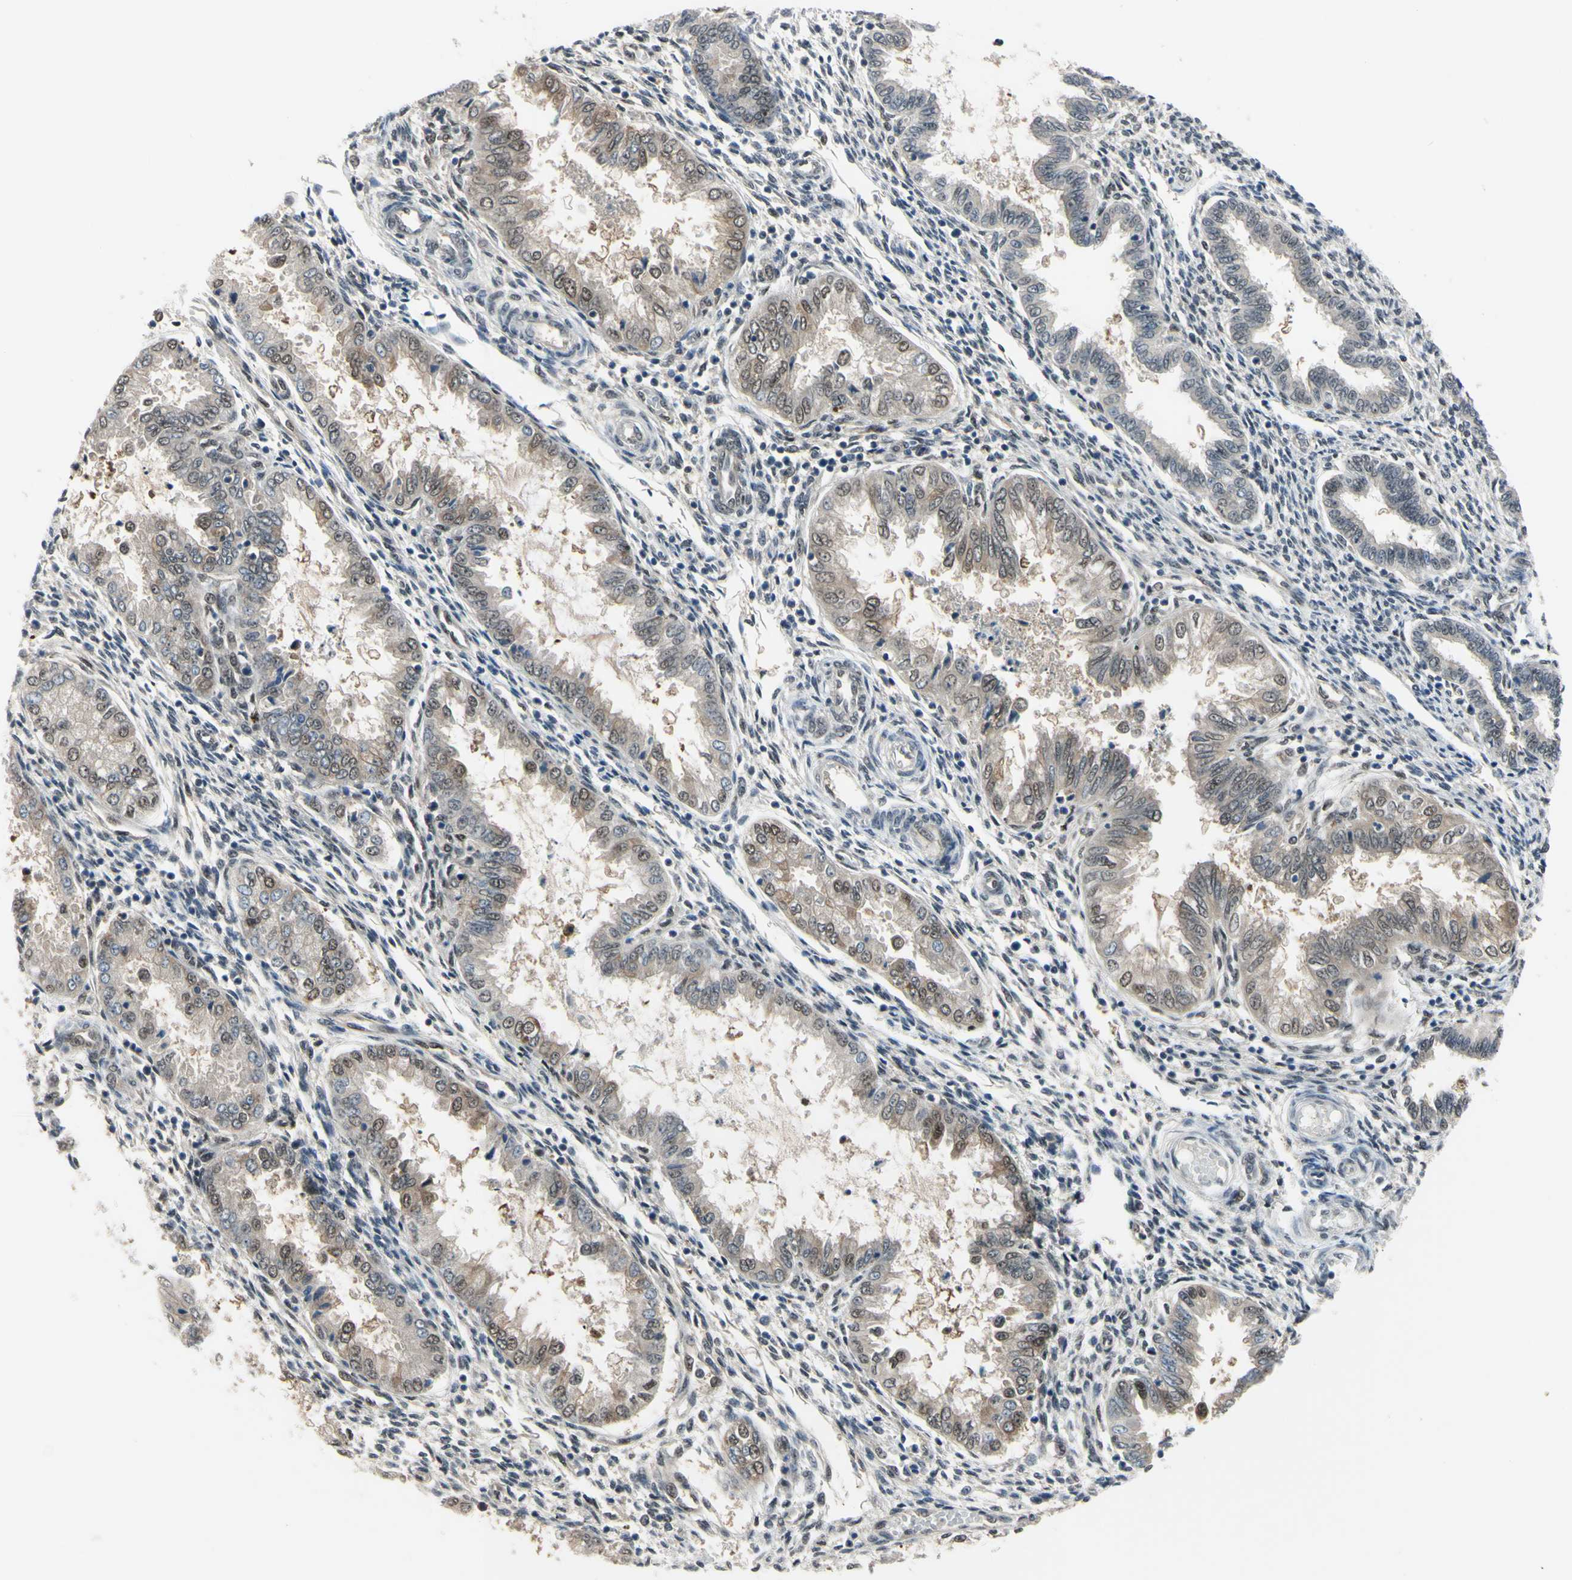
{"staining": {"intensity": "weak", "quantity": "25%-75%", "location": "nuclear"}, "tissue": "endometrium", "cell_type": "Cells in endometrial stroma", "image_type": "normal", "snomed": [{"axis": "morphology", "description": "Normal tissue, NOS"}, {"axis": "topography", "description": "Endometrium"}], "caption": "The micrograph shows a brown stain indicating the presence of a protein in the nuclear of cells in endometrial stroma in endometrium. (IHC, brightfield microscopy, high magnification).", "gene": "HSPA4", "patient": {"sex": "female", "age": 33}}